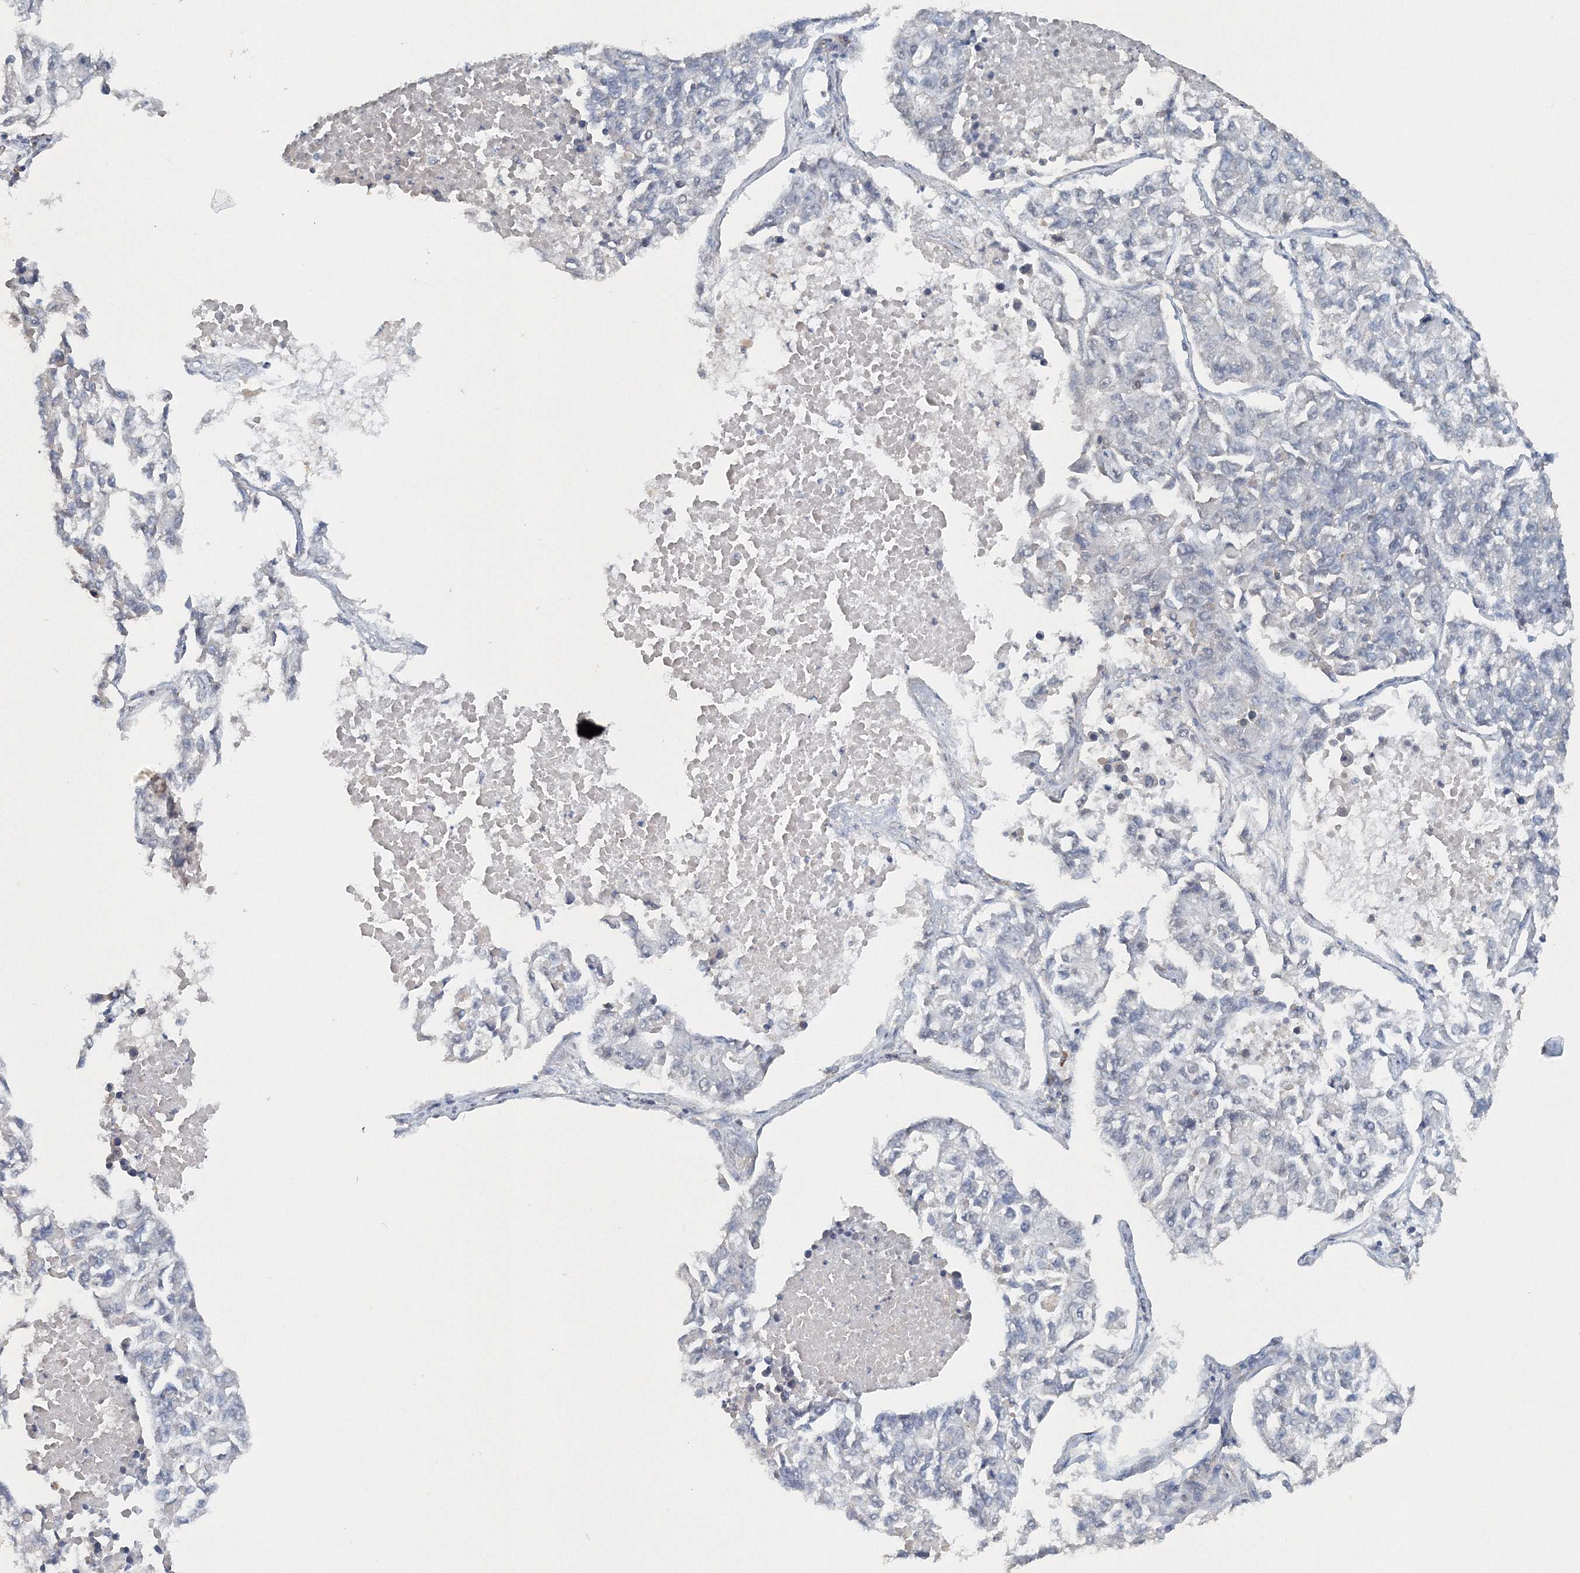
{"staining": {"intensity": "negative", "quantity": "none", "location": "none"}, "tissue": "lung cancer", "cell_type": "Tumor cells", "image_type": "cancer", "snomed": [{"axis": "morphology", "description": "Adenocarcinoma, NOS"}, {"axis": "topography", "description": "Lung"}], "caption": "Tumor cells are negative for protein expression in human lung adenocarcinoma. The staining was performed using DAB to visualize the protein expression in brown, while the nuclei were stained in blue with hematoxylin (Magnification: 20x).", "gene": "NALF2", "patient": {"sex": "male", "age": 49}}